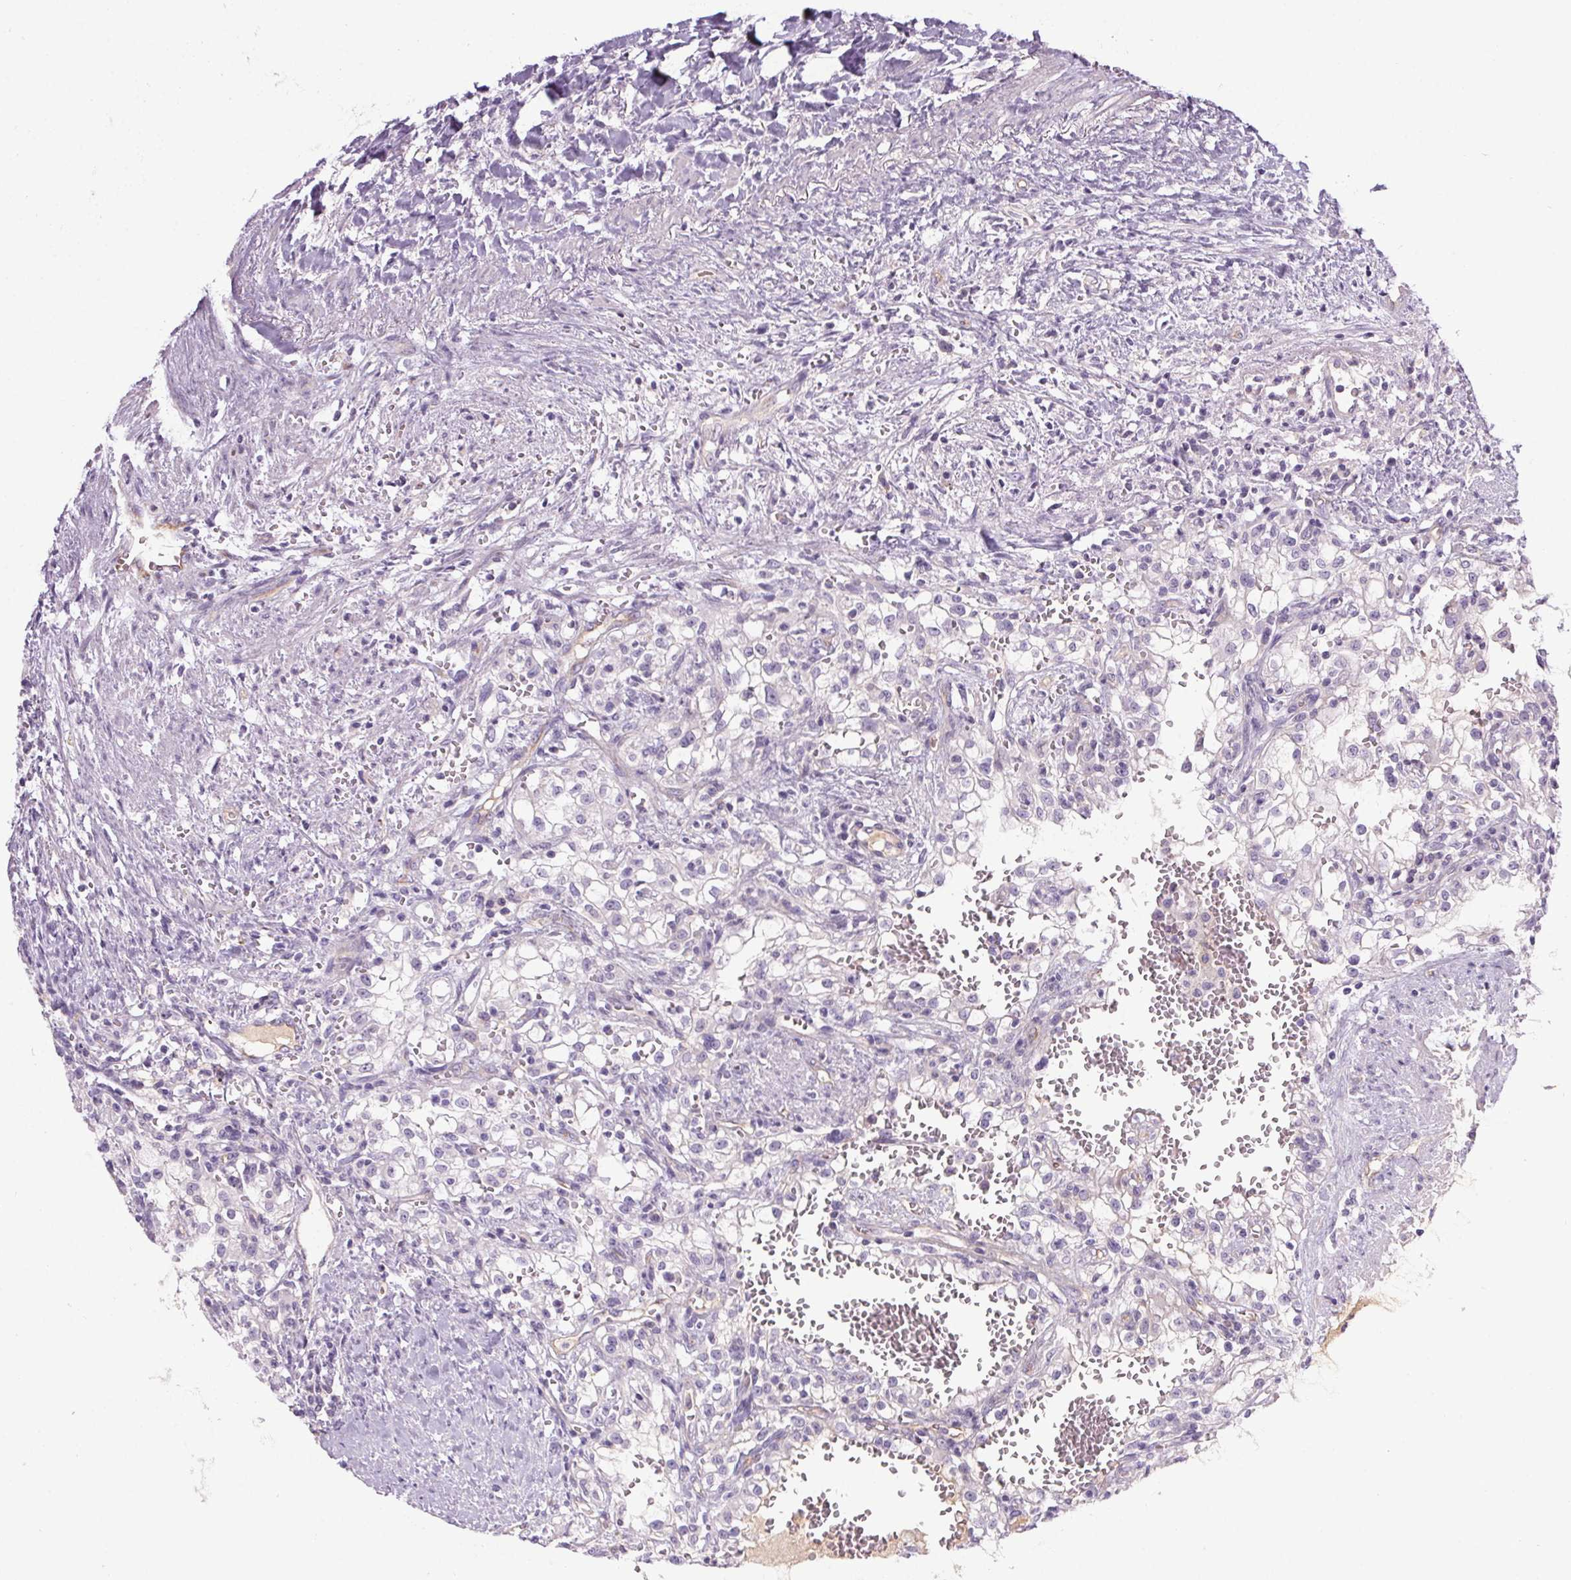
{"staining": {"intensity": "negative", "quantity": "none", "location": "none"}, "tissue": "renal cancer", "cell_type": "Tumor cells", "image_type": "cancer", "snomed": [{"axis": "morphology", "description": "Adenocarcinoma, NOS"}, {"axis": "topography", "description": "Kidney"}], "caption": "Immunohistochemistry (IHC) photomicrograph of neoplastic tissue: human renal cancer (adenocarcinoma) stained with DAB shows no significant protein staining in tumor cells.", "gene": "APOC4", "patient": {"sex": "female", "age": 74}}